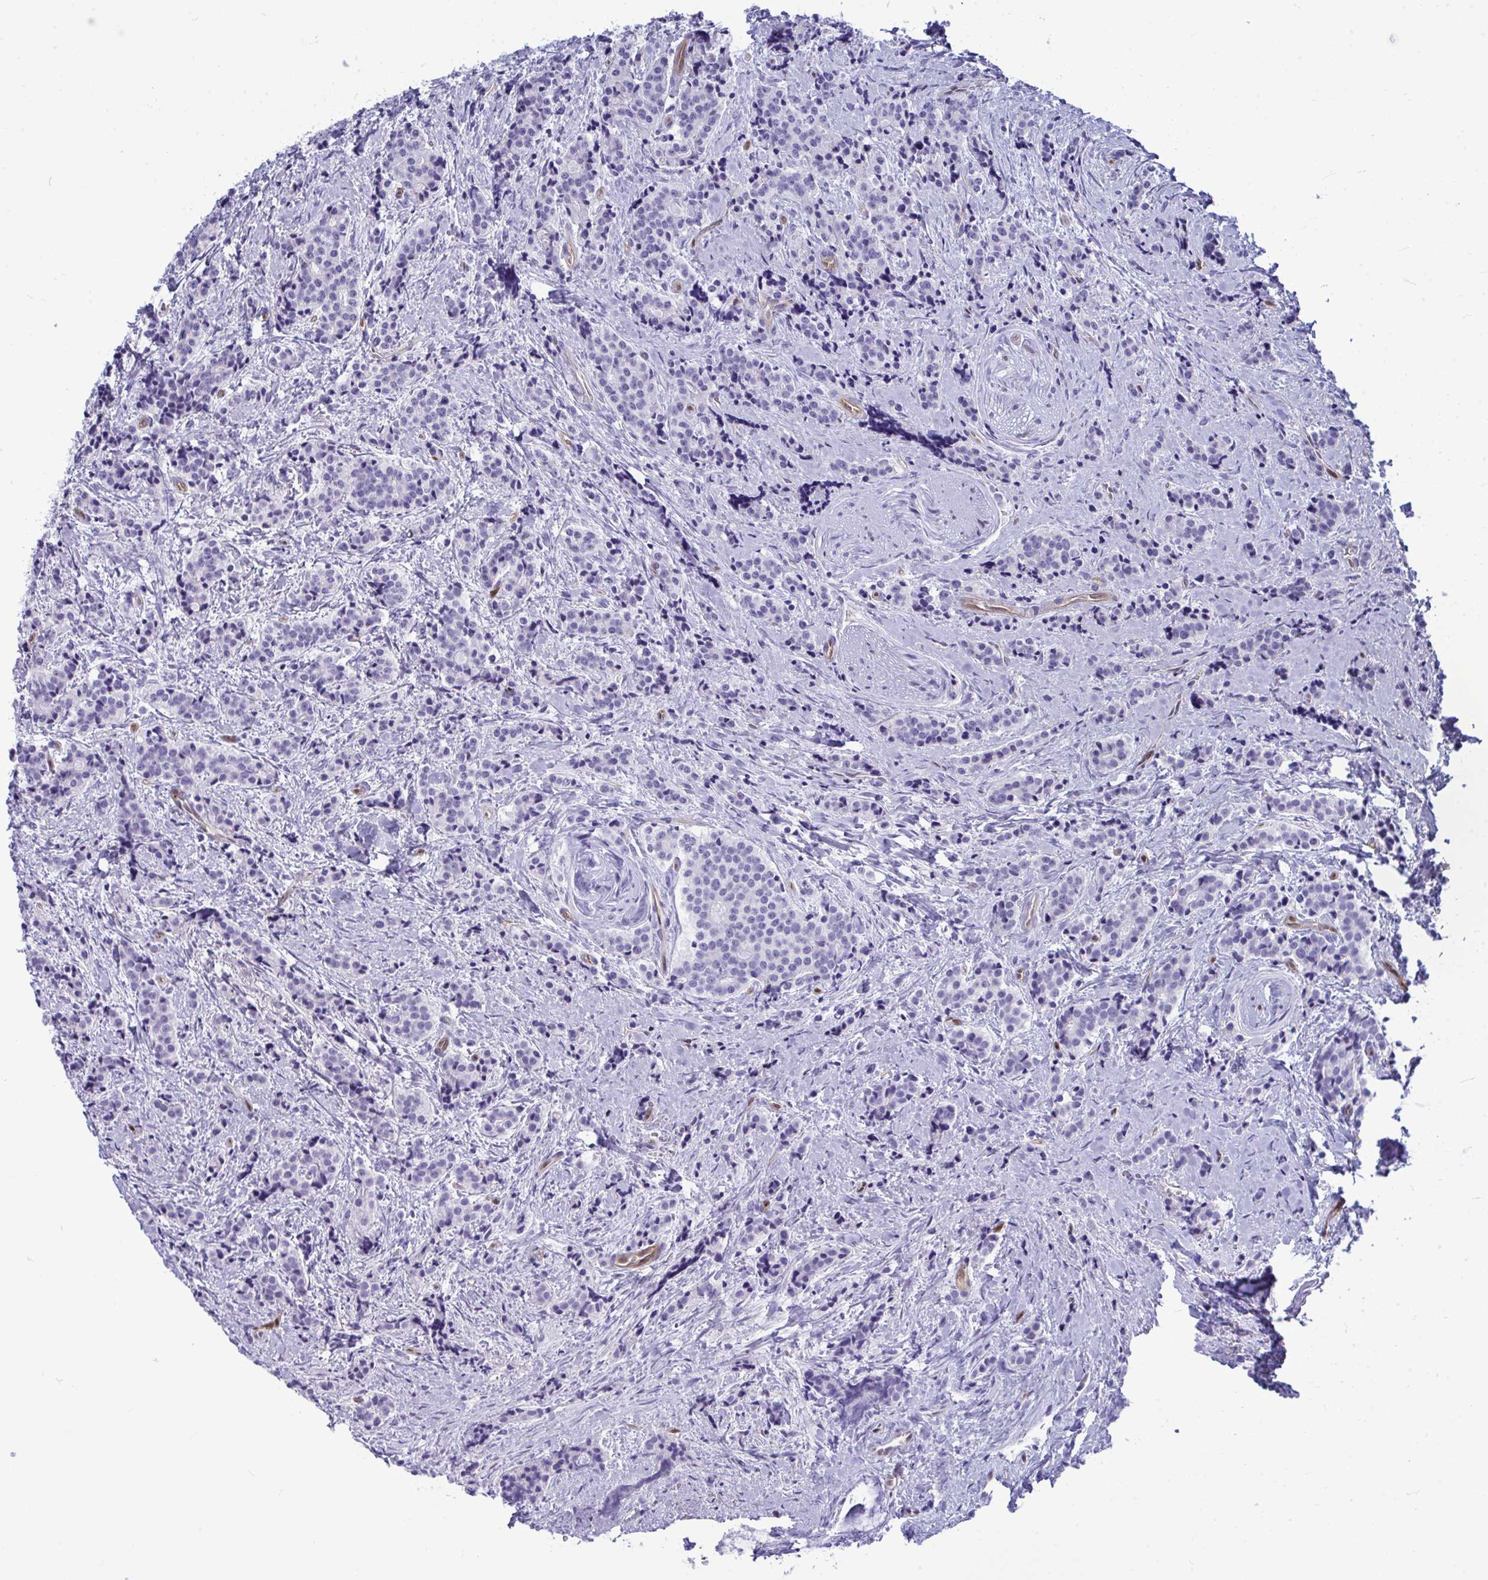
{"staining": {"intensity": "negative", "quantity": "none", "location": "none"}, "tissue": "carcinoid", "cell_type": "Tumor cells", "image_type": "cancer", "snomed": [{"axis": "morphology", "description": "Carcinoid, malignant, NOS"}, {"axis": "topography", "description": "Small intestine"}], "caption": "Tumor cells show no significant protein staining in carcinoid.", "gene": "LIMS2", "patient": {"sex": "female", "age": 73}}